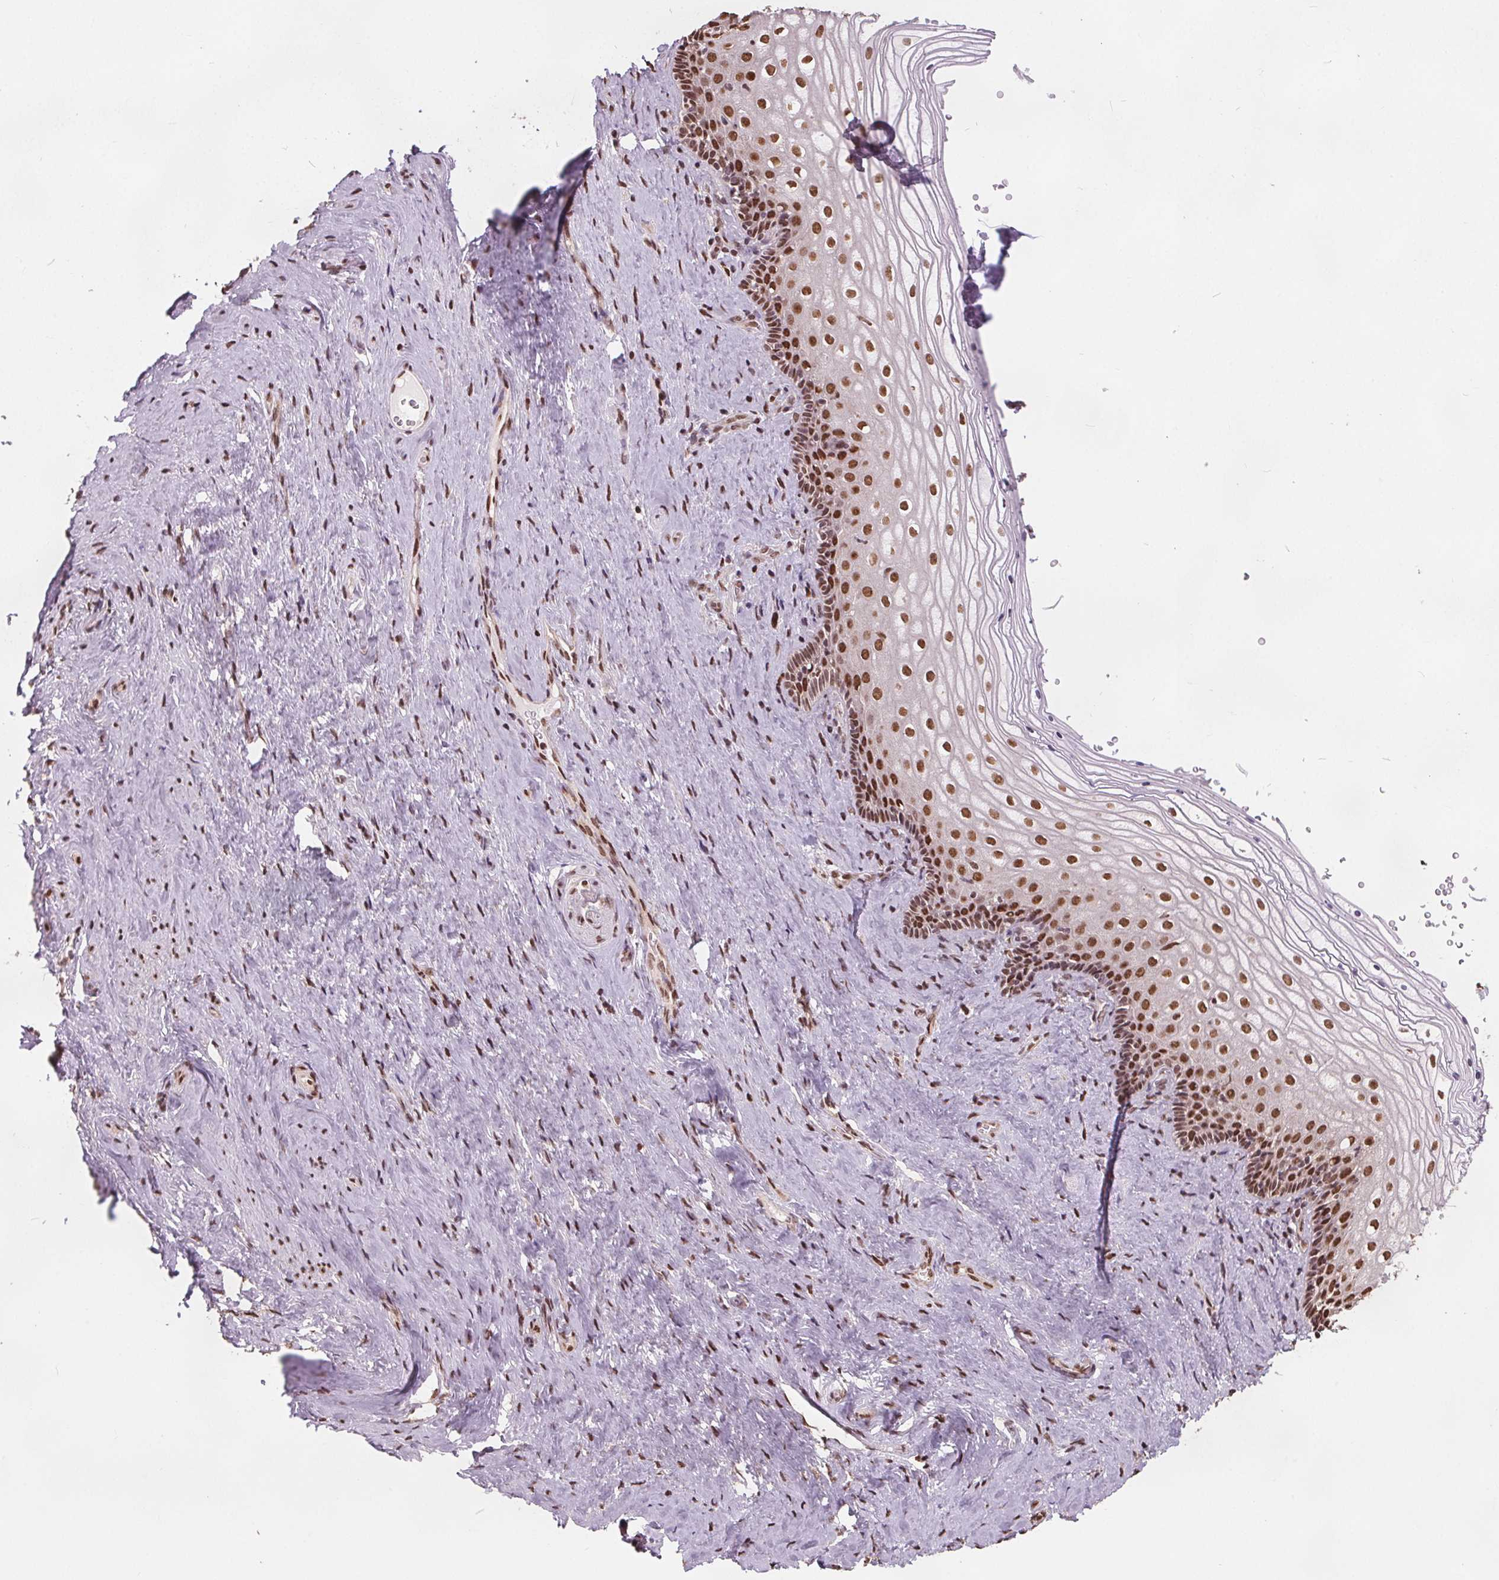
{"staining": {"intensity": "strong", "quantity": ">75%", "location": "nuclear"}, "tissue": "vagina", "cell_type": "Squamous epithelial cells", "image_type": "normal", "snomed": [{"axis": "morphology", "description": "Normal tissue, NOS"}, {"axis": "topography", "description": "Vagina"}], "caption": "Protein analysis of normal vagina exhibits strong nuclear staining in about >75% of squamous epithelial cells.", "gene": "ISLR2", "patient": {"sex": "female", "age": 42}}